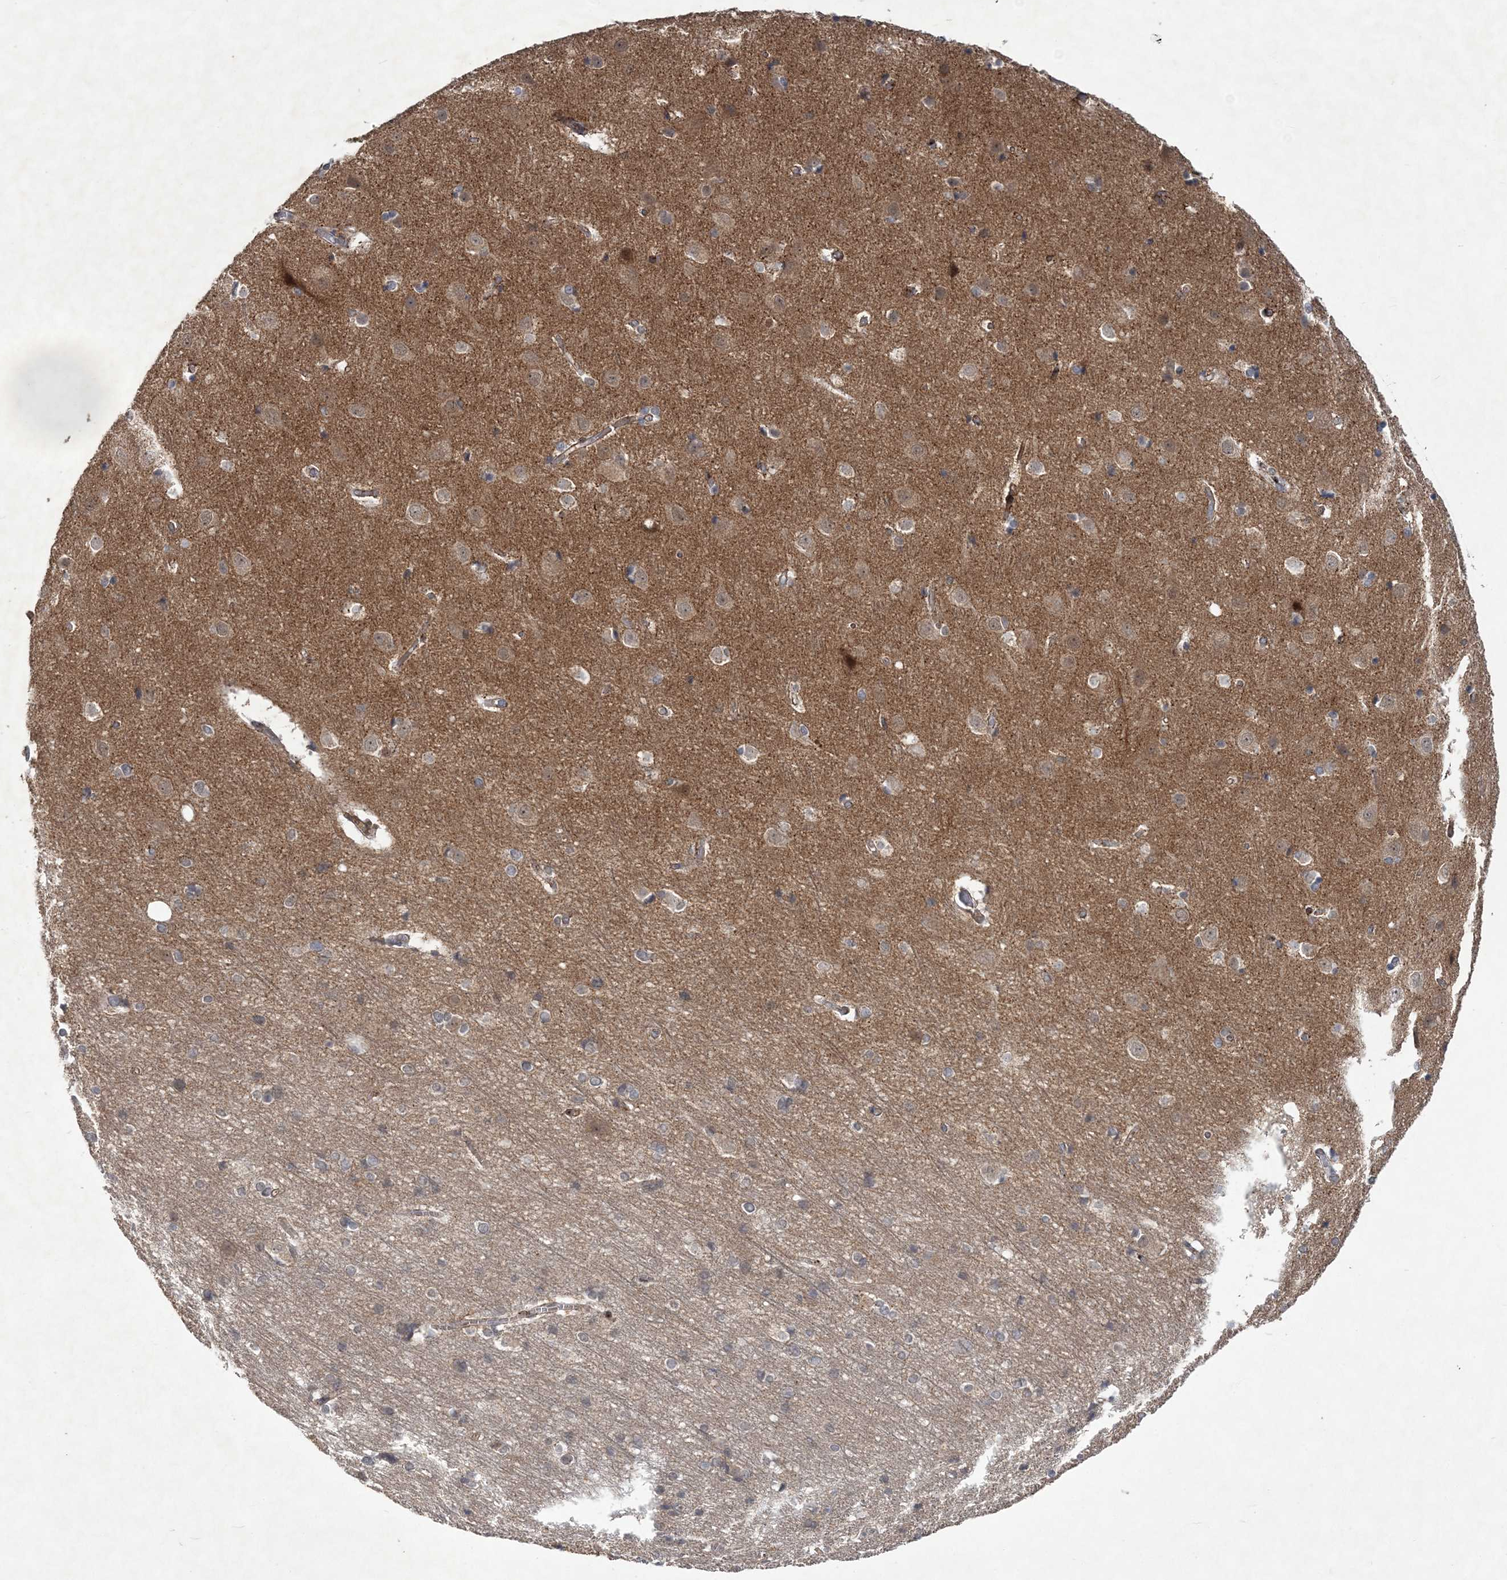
{"staining": {"intensity": "weak", "quantity": ">75%", "location": "cytoplasmic/membranous"}, "tissue": "cerebral cortex", "cell_type": "Endothelial cells", "image_type": "normal", "snomed": [{"axis": "morphology", "description": "Normal tissue, NOS"}, {"axis": "topography", "description": "Cerebral cortex"}], "caption": "The photomicrograph reveals immunohistochemical staining of normal cerebral cortex. There is weak cytoplasmic/membranous staining is seen in approximately >75% of endothelial cells.", "gene": "RNF25", "patient": {"sex": "male", "age": 54}}